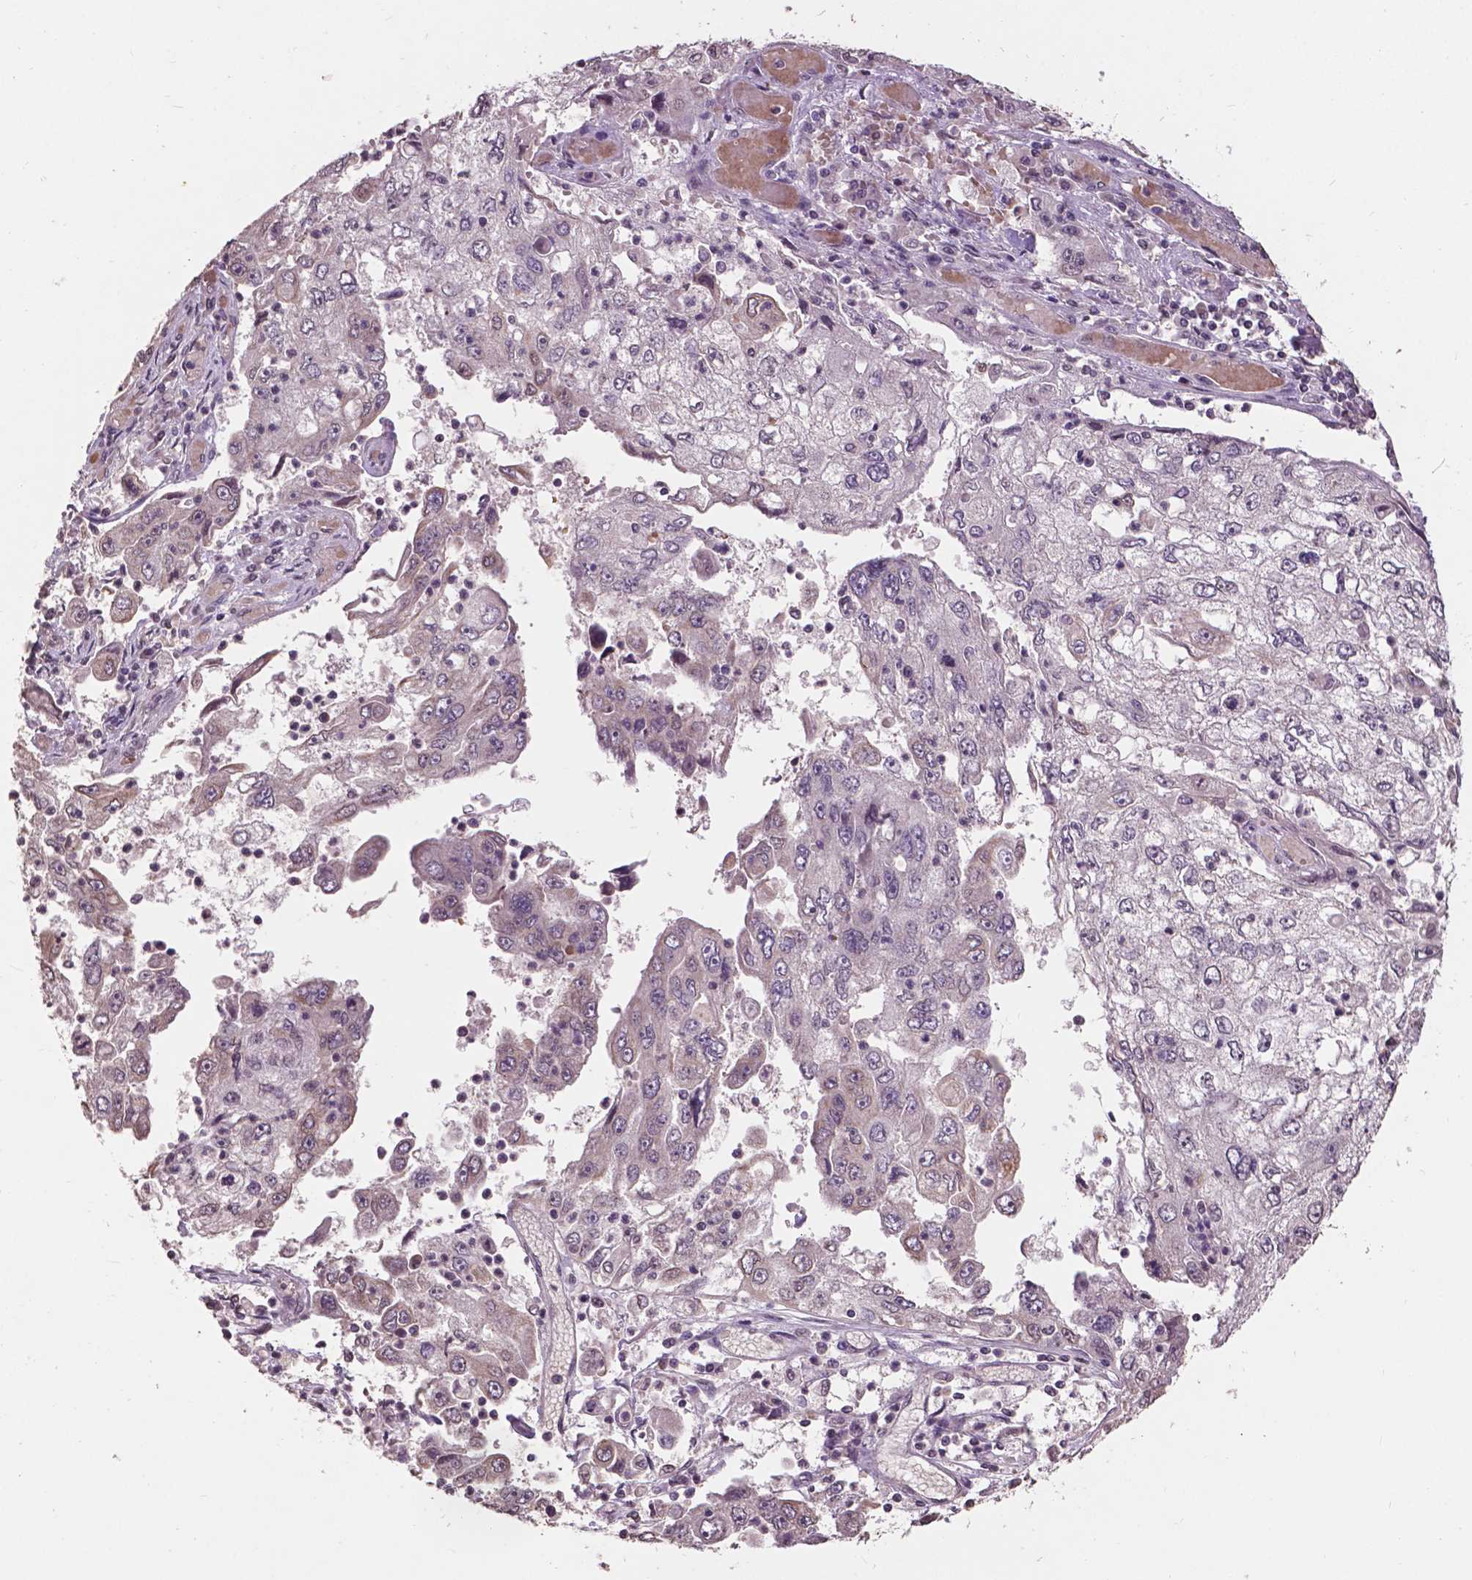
{"staining": {"intensity": "negative", "quantity": "none", "location": "none"}, "tissue": "cervical cancer", "cell_type": "Tumor cells", "image_type": "cancer", "snomed": [{"axis": "morphology", "description": "Squamous cell carcinoma, NOS"}, {"axis": "topography", "description": "Cervix"}], "caption": "Tumor cells show no significant staining in cervical cancer.", "gene": "GLRA2", "patient": {"sex": "female", "age": 36}}